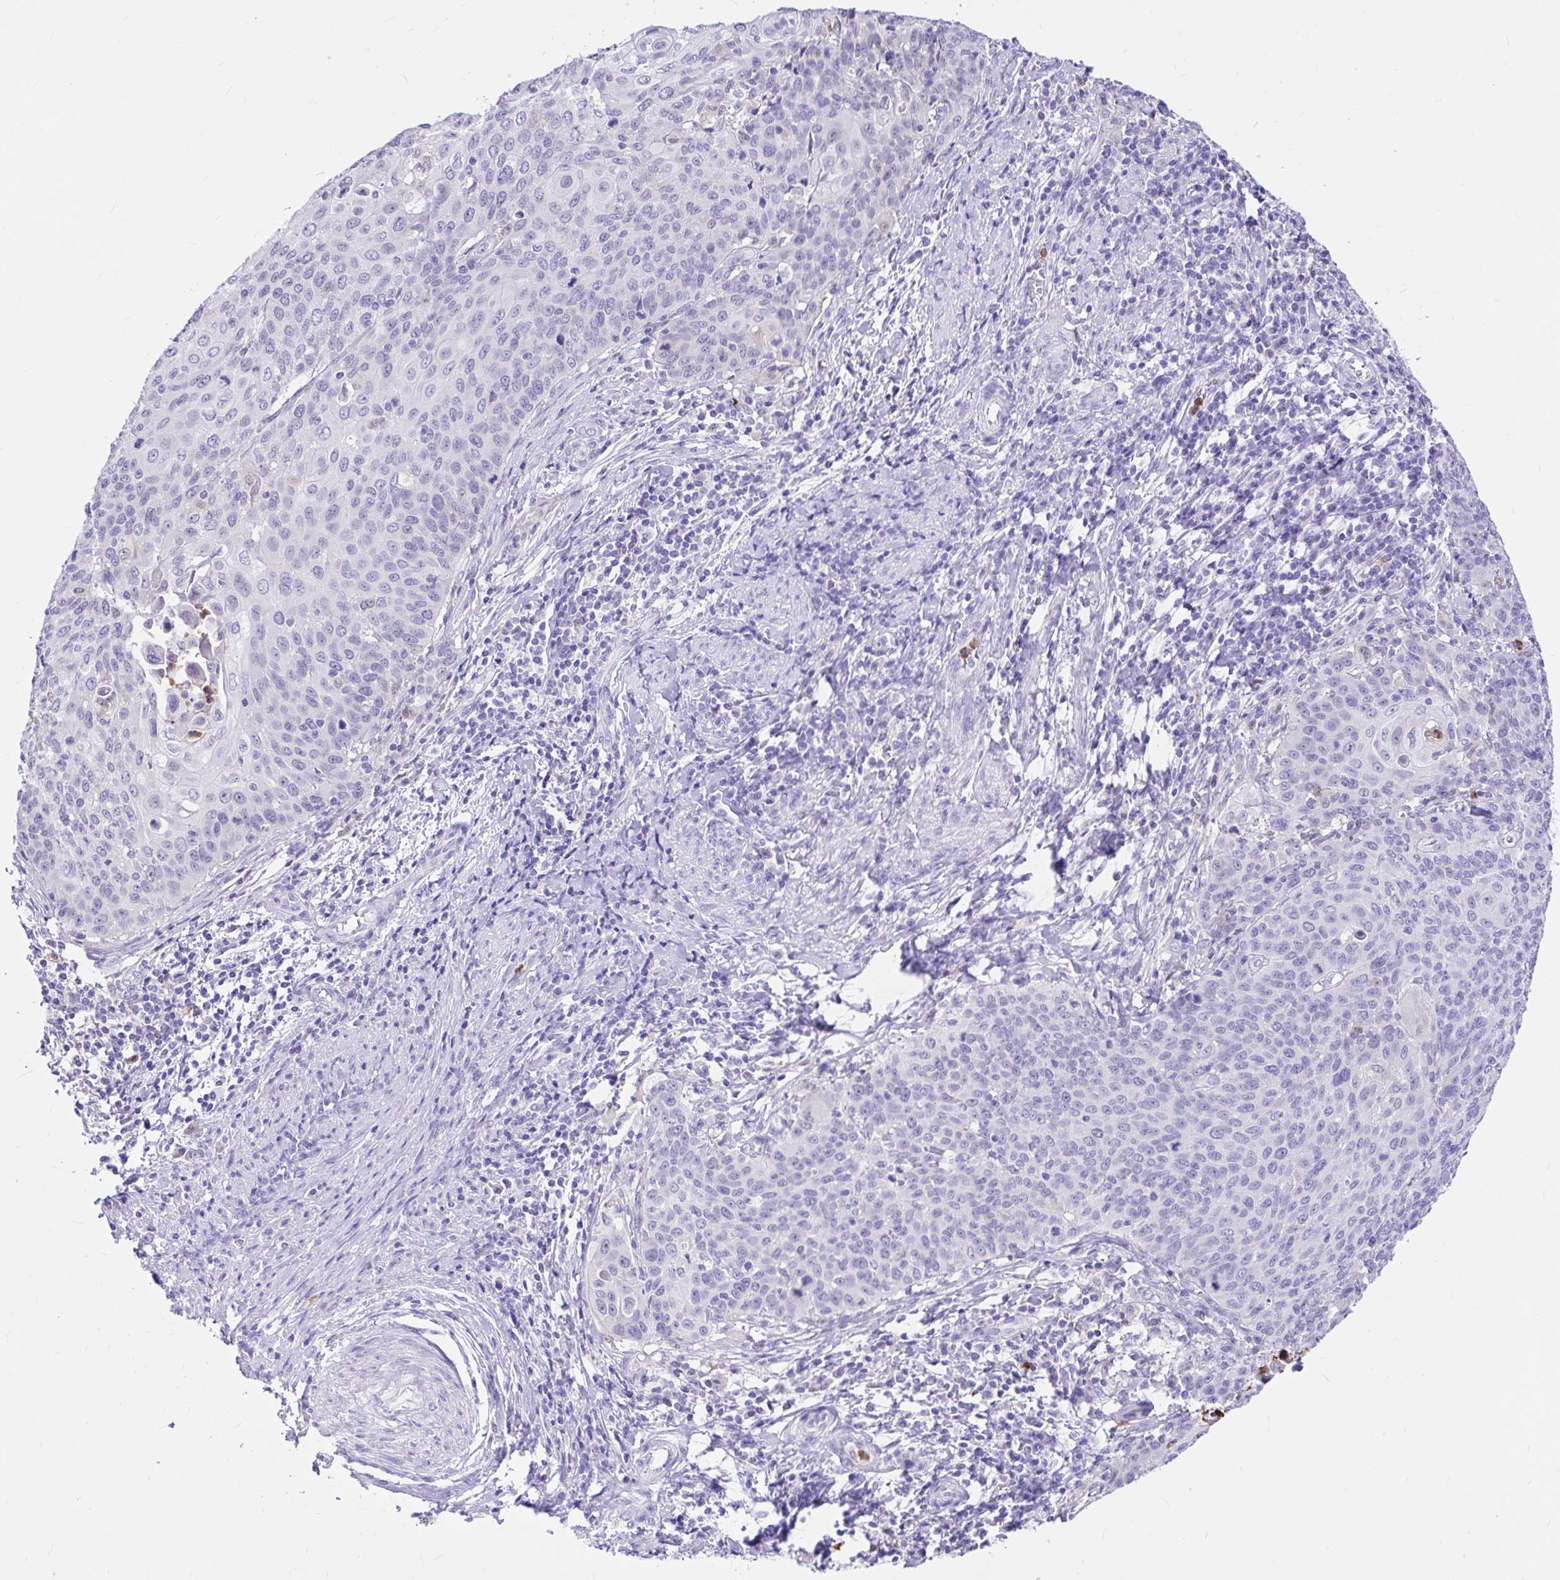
{"staining": {"intensity": "negative", "quantity": "none", "location": "none"}, "tissue": "cervical cancer", "cell_type": "Tumor cells", "image_type": "cancer", "snomed": [{"axis": "morphology", "description": "Squamous cell carcinoma, NOS"}, {"axis": "topography", "description": "Cervix"}], "caption": "A photomicrograph of cervical squamous cell carcinoma stained for a protein displays no brown staining in tumor cells.", "gene": "CLEC1B", "patient": {"sex": "female", "age": 65}}